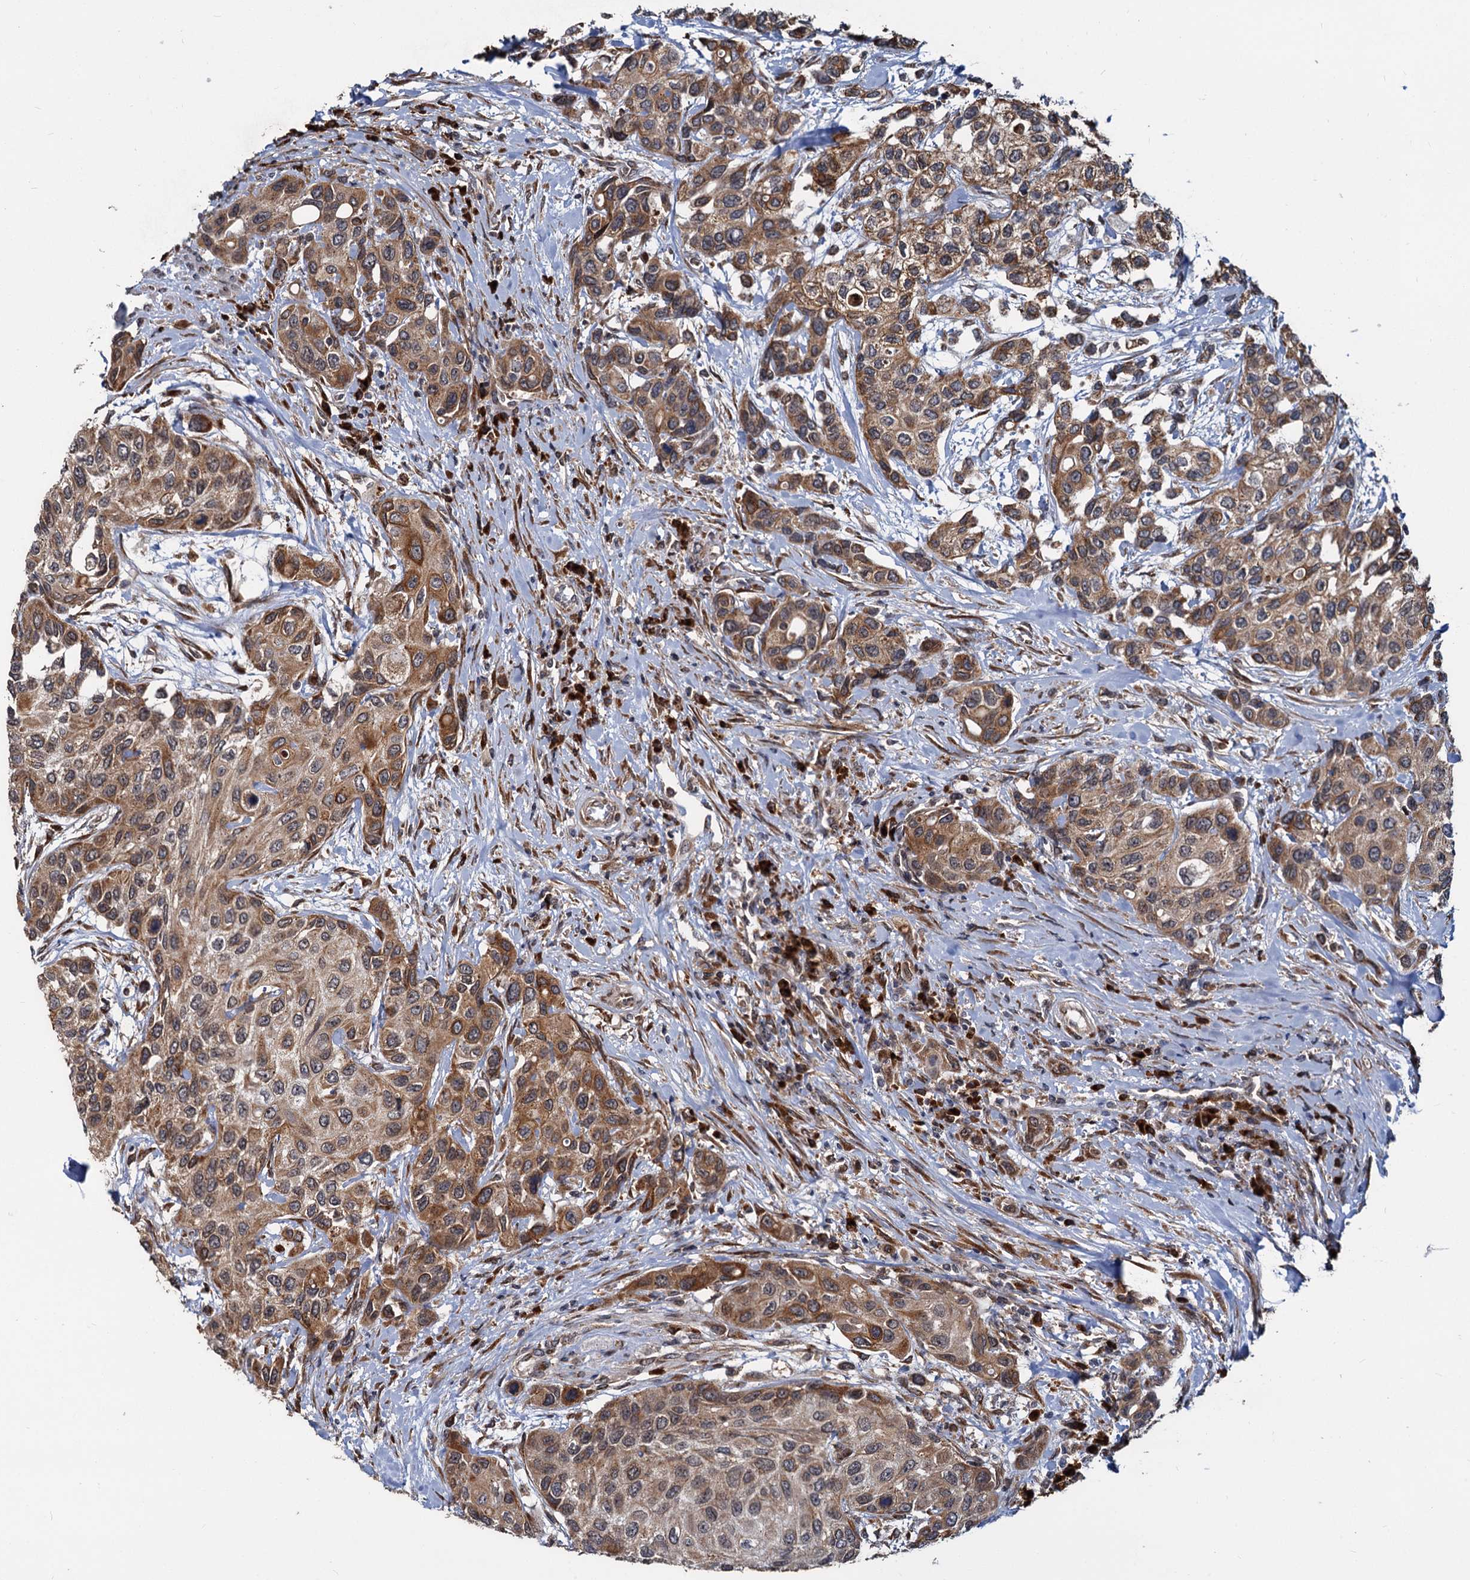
{"staining": {"intensity": "moderate", "quantity": ">75%", "location": "cytoplasmic/membranous"}, "tissue": "urothelial cancer", "cell_type": "Tumor cells", "image_type": "cancer", "snomed": [{"axis": "morphology", "description": "Normal tissue, NOS"}, {"axis": "morphology", "description": "Urothelial carcinoma, High grade"}, {"axis": "topography", "description": "Vascular tissue"}, {"axis": "topography", "description": "Urinary bladder"}], "caption": "High-power microscopy captured an immunohistochemistry (IHC) image of high-grade urothelial carcinoma, revealing moderate cytoplasmic/membranous positivity in about >75% of tumor cells.", "gene": "SAAL1", "patient": {"sex": "female", "age": 56}}